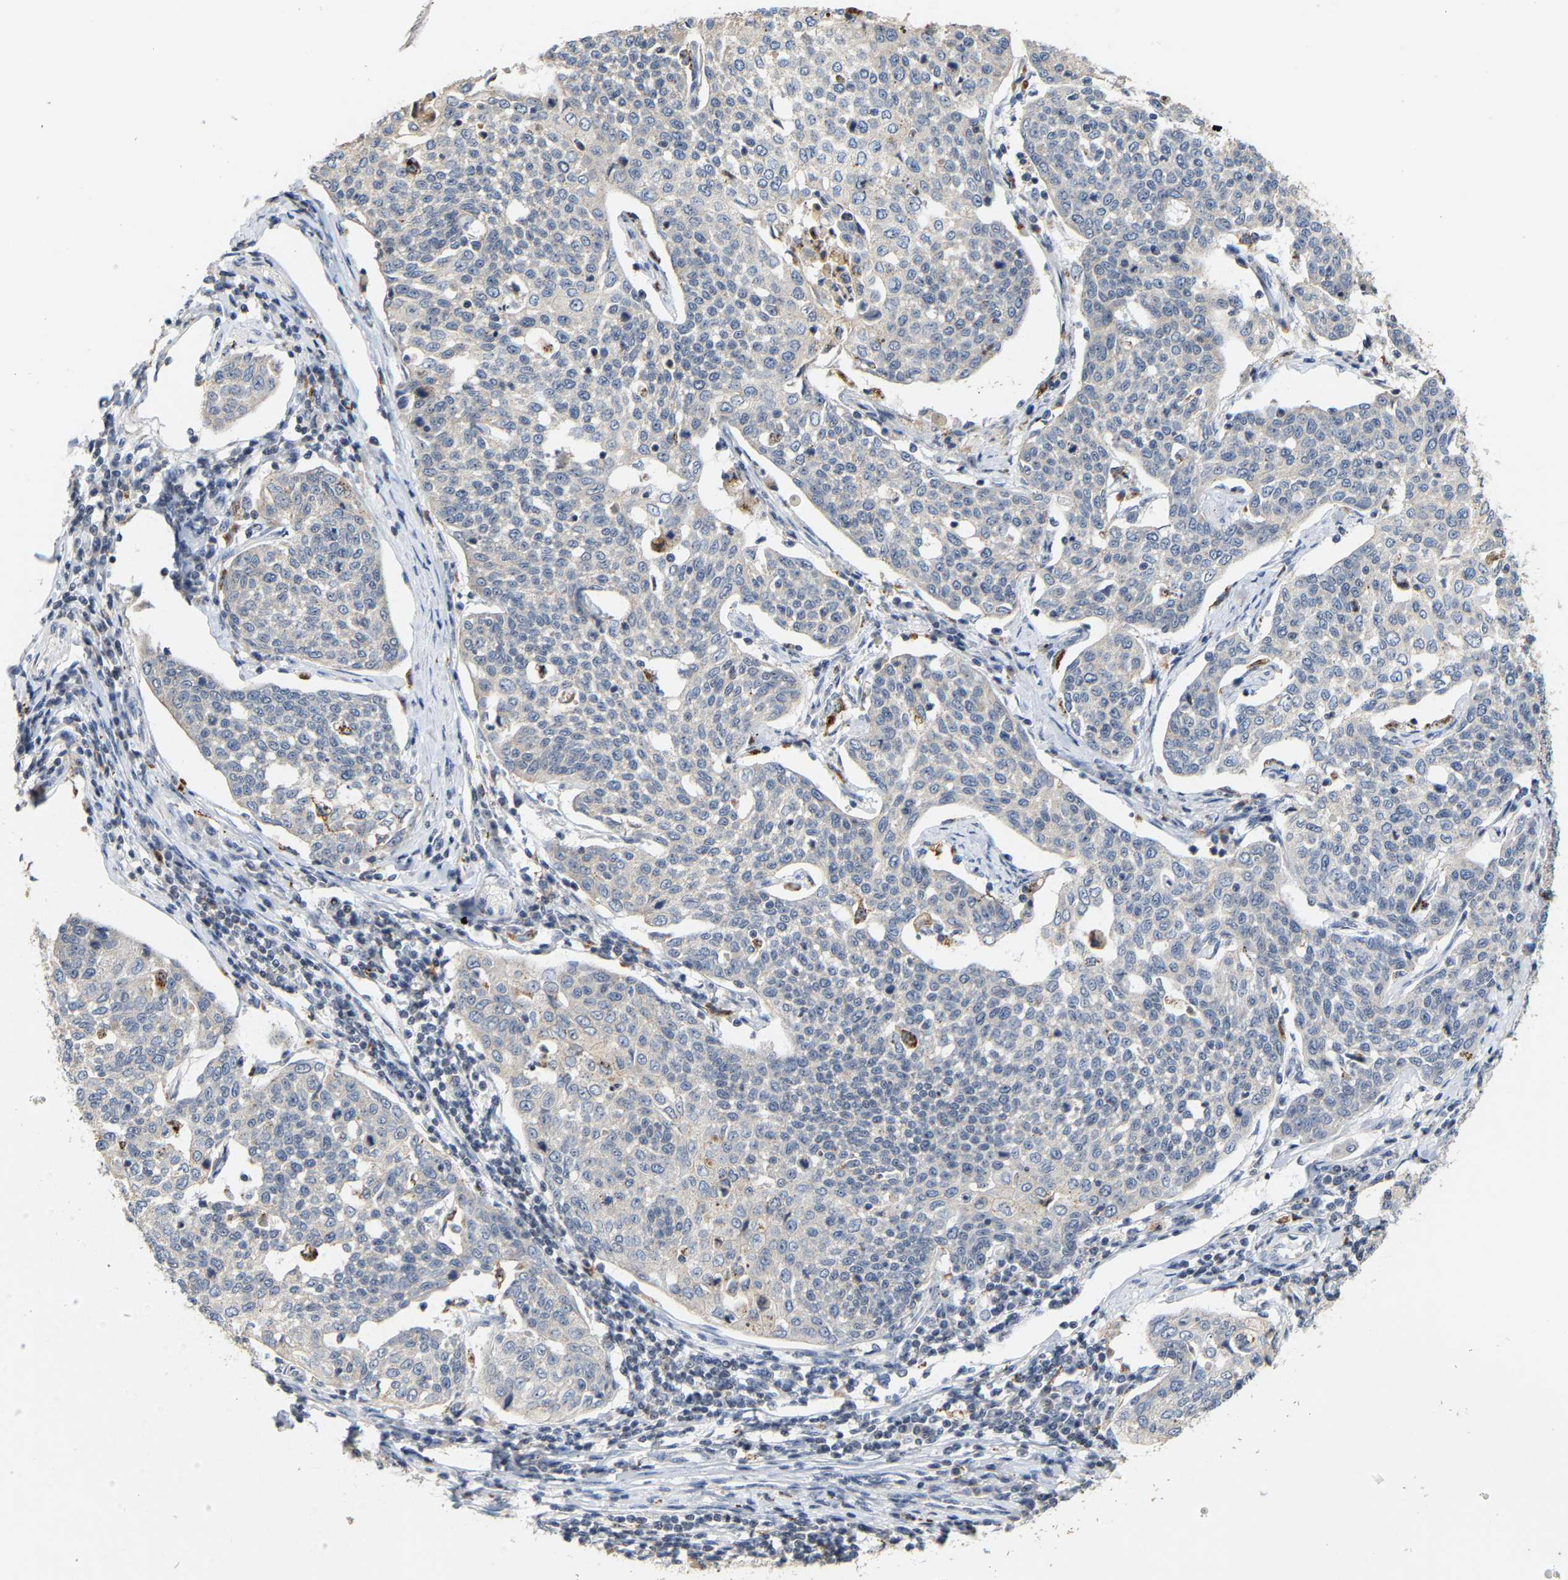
{"staining": {"intensity": "negative", "quantity": "none", "location": "none"}, "tissue": "cervical cancer", "cell_type": "Tumor cells", "image_type": "cancer", "snomed": [{"axis": "morphology", "description": "Squamous cell carcinoma, NOS"}, {"axis": "topography", "description": "Cervix"}], "caption": "Human cervical cancer stained for a protein using IHC exhibits no positivity in tumor cells.", "gene": "NOP58", "patient": {"sex": "female", "age": 34}}